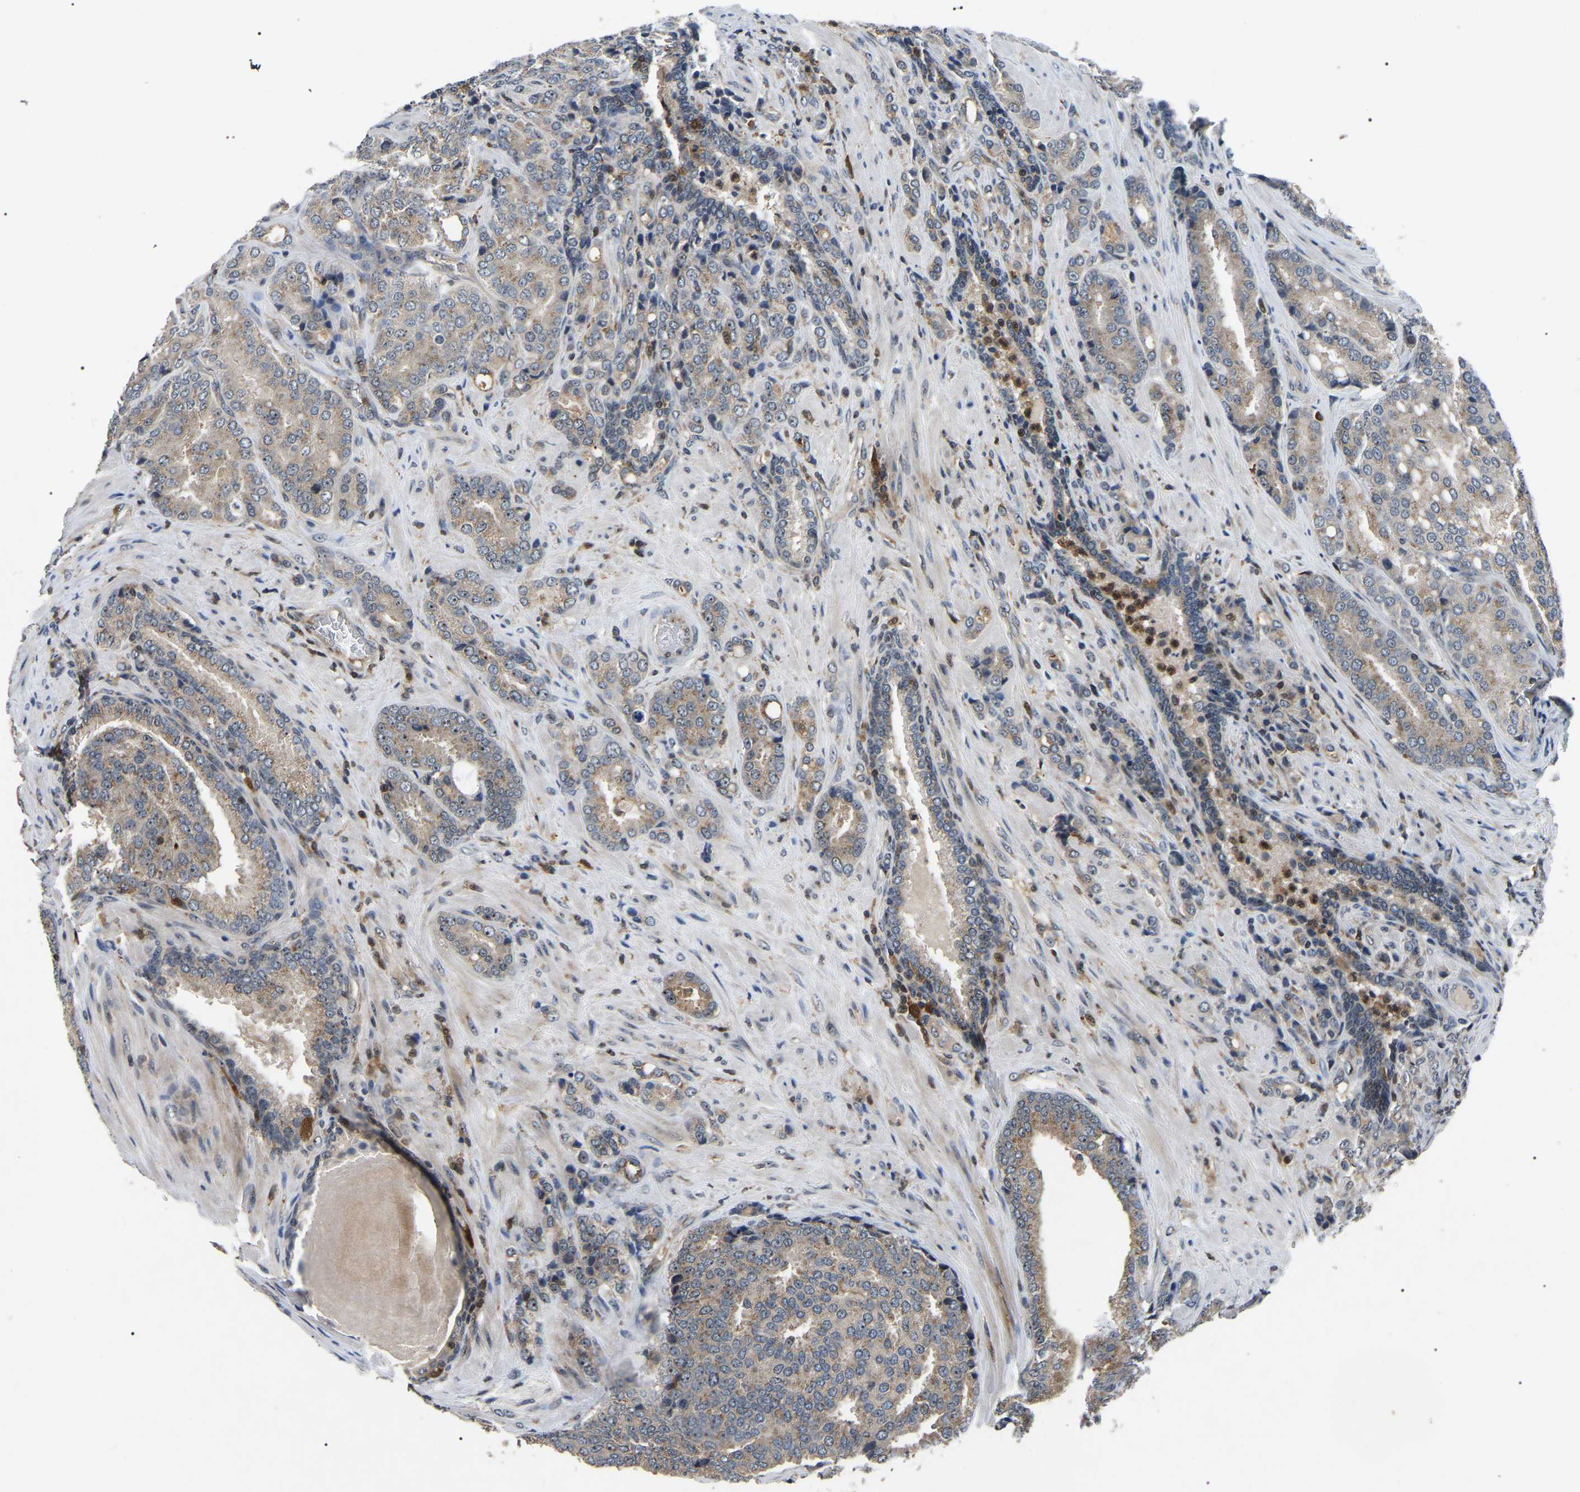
{"staining": {"intensity": "weak", "quantity": ">75%", "location": "cytoplasmic/membranous"}, "tissue": "prostate cancer", "cell_type": "Tumor cells", "image_type": "cancer", "snomed": [{"axis": "morphology", "description": "Adenocarcinoma, High grade"}, {"axis": "topography", "description": "Prostate"}], "caption": "Protein expression by immunohistochemistry (IHC) exhibits weak cytoplasmic/membranous positivity in approximately >75% of tumor cells in prostate high-grade adenocarcinoma. (IHC, brightfield microscopy, high magnification).", "gene": "RBM28", "patient": {"sex": "male", "age": 50}}